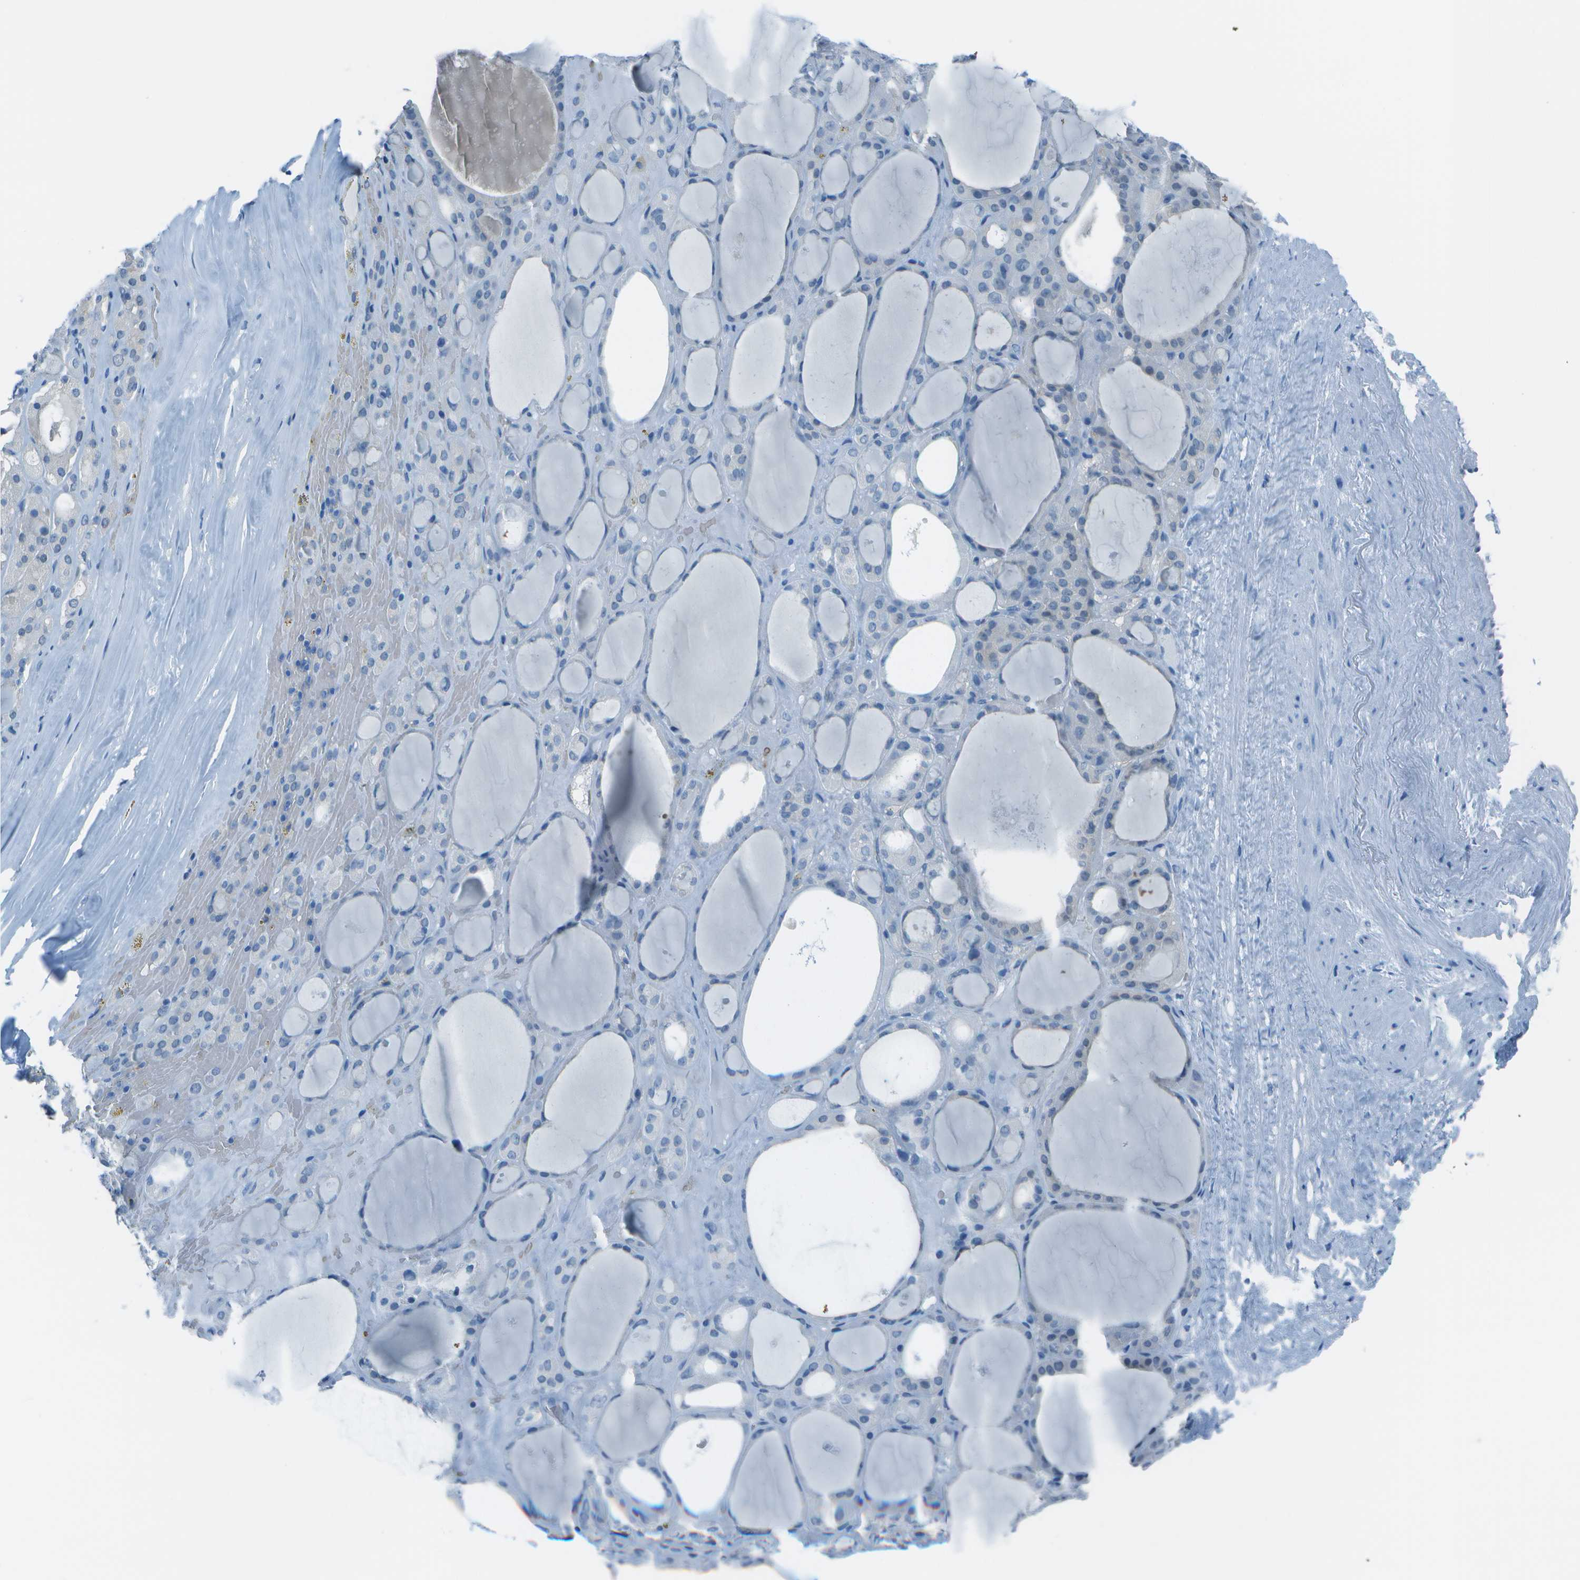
{"staining": {"intensity": "weak", "quantity": "<25%", "location": "cytoplasmic/membranous"}, "tissue": "thyroid gland", "cell_type": "Glandular cells", "image_type": "normal", "snomed": [{"axis": "morphology", "description": "Normal tissue, NOS"}, {"axis": "morphology", "description": "Carcinoma, NOS"}, {"axis": "topography", "description": "Thyroid gland"}], "caption": "High power microscopy photomicrograph of an immunohistochemistry (IHC) histopathology image of normal thyroid gland, revealing no significant positivity in glandular cells. Nuclei are stained in blue.", "gene": "ASL", "patient": {"sex": "female", "age": 86}}